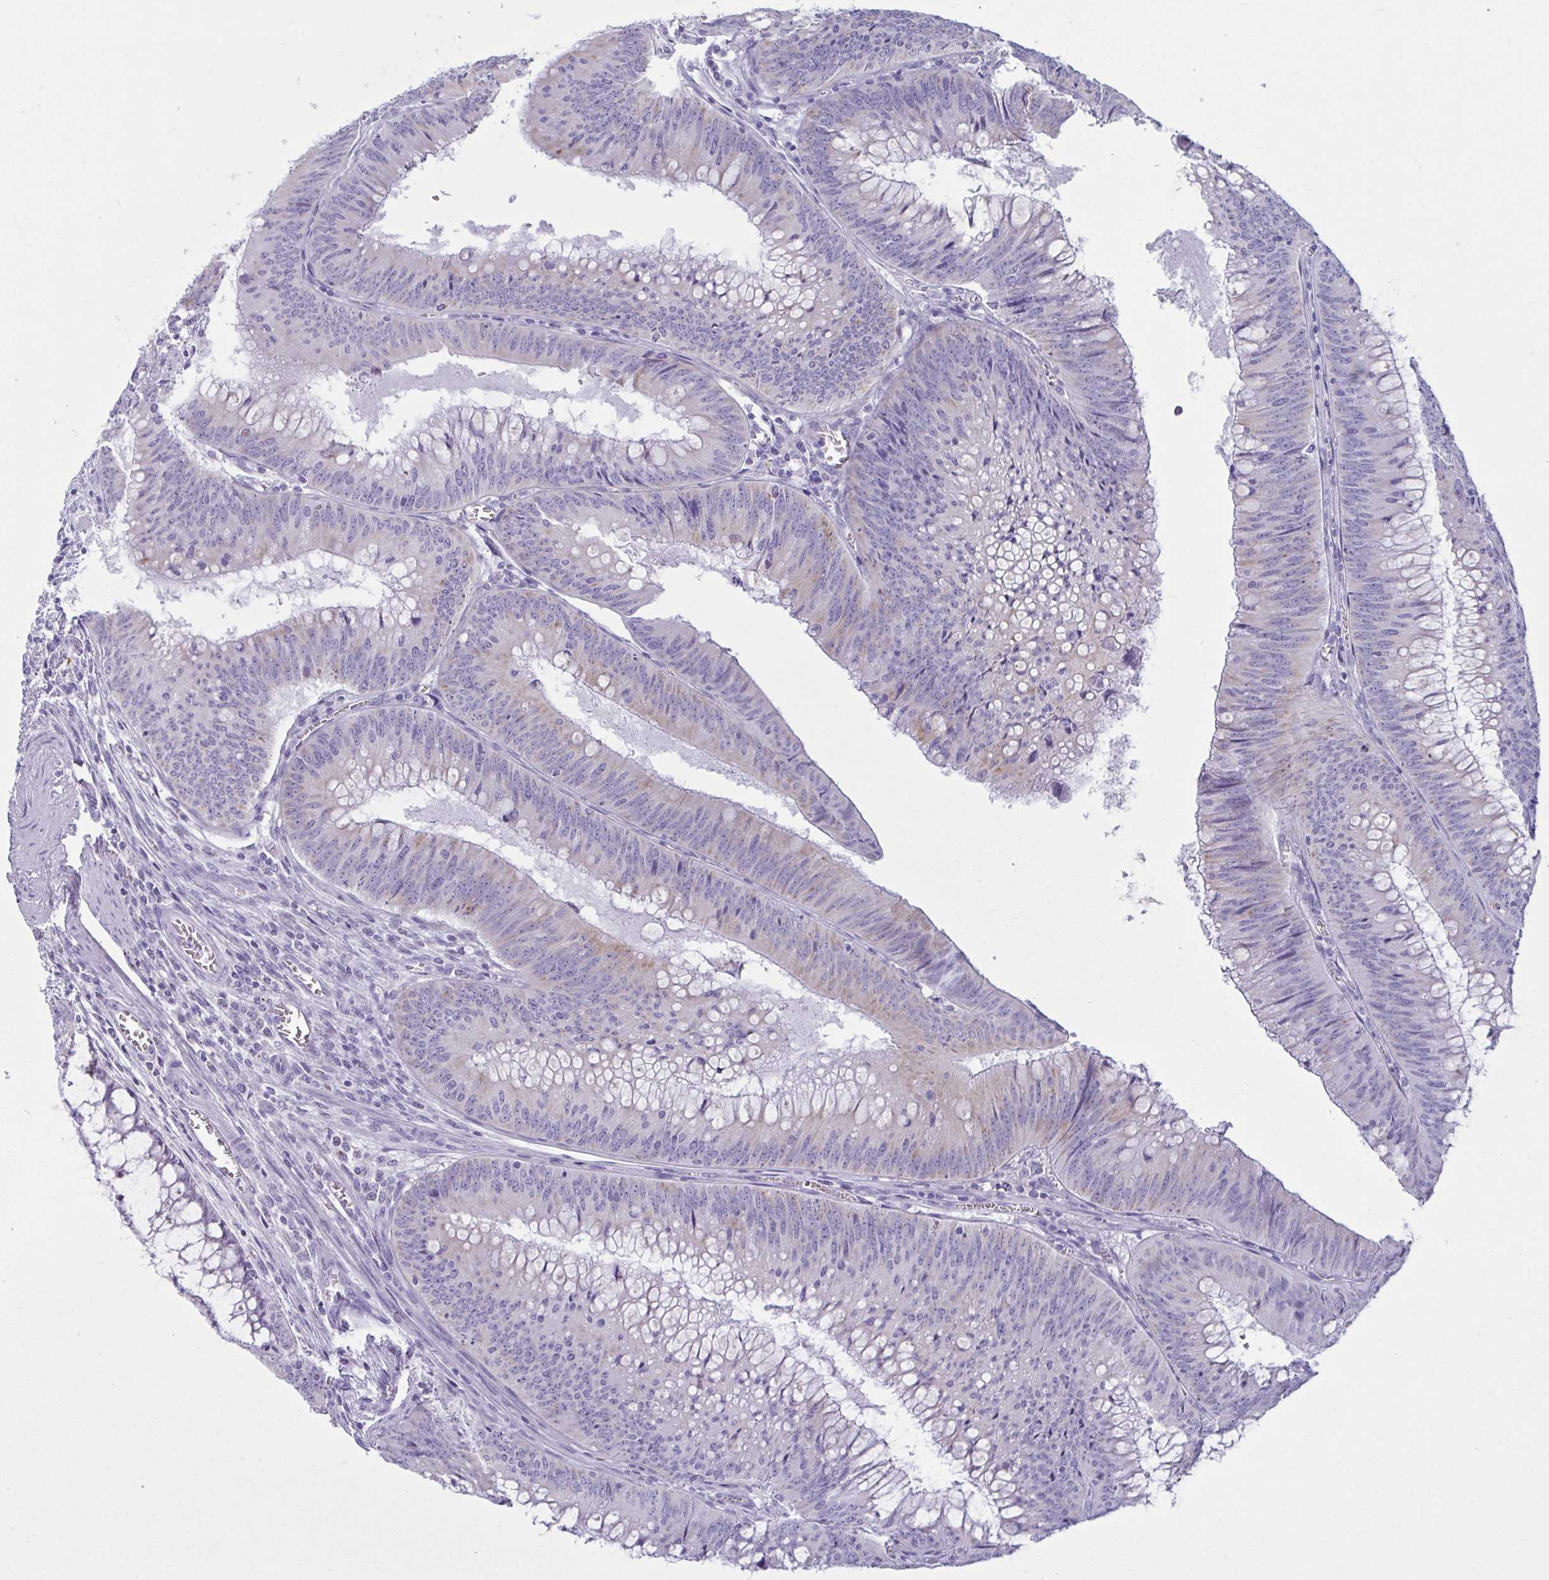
{"staining": {"intensity": "moderate", "quantity": "<25%", "location": "cytoplasmic/membranous"}, "tissue": "colorectal cancer", "cell_type": "Tumor cells", "image_type": "cancer", "snomed": [{"axis": "morphology", "description": "Adenocarcinoma, NOS"}, {"axis": "topography", "description": "Rectum"}], "caption": "Colorectal cancer (adenocarcinoma) stained for a protein demonstrates moderate cytoplasmic/membranous positivity in tumor cells.", "gene": "BBS1", "patient": {"sex": "female", "age": 72}}